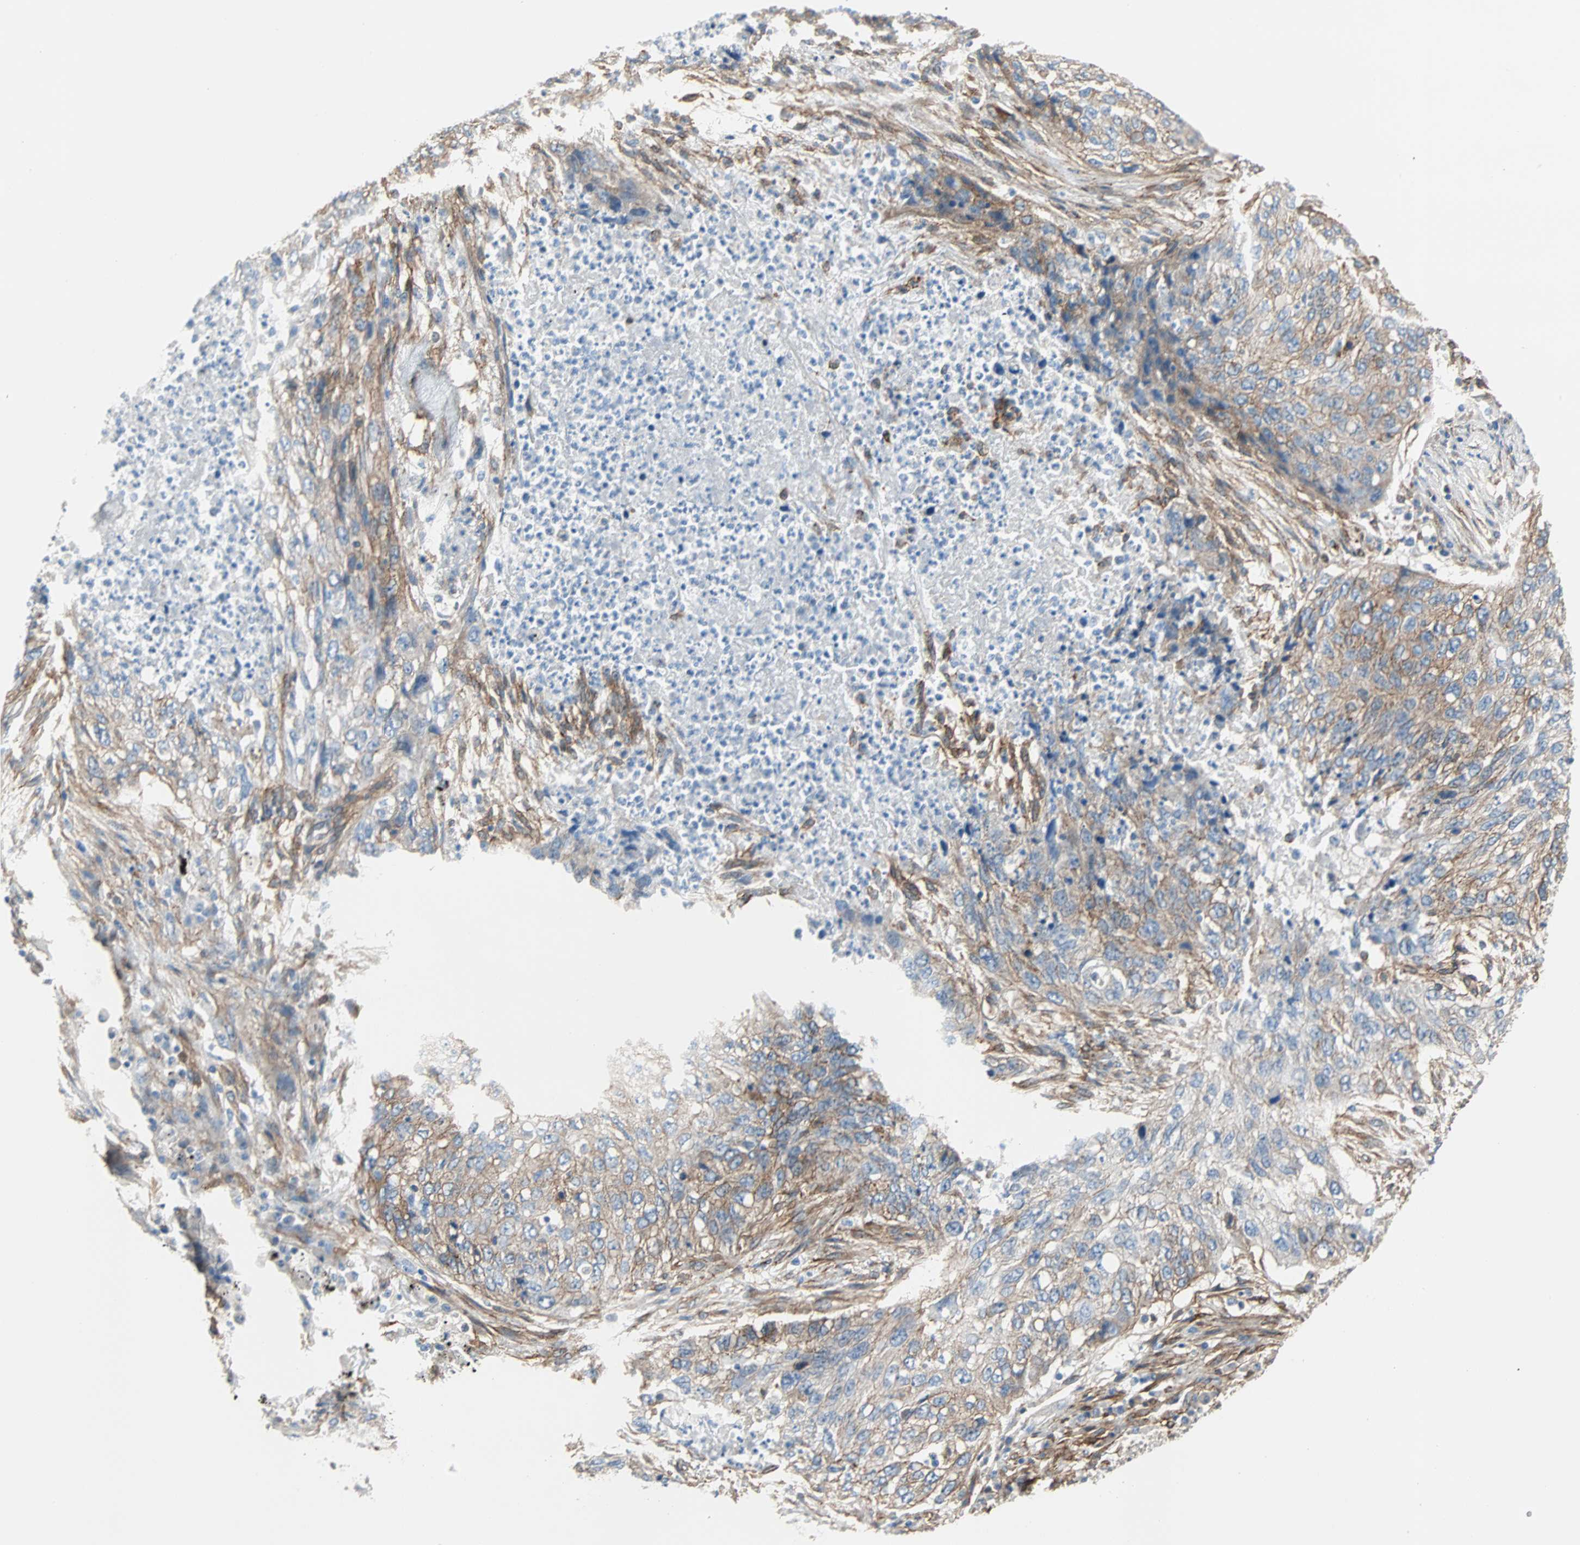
{"staining": {"intensity": "moderate", "quantity": ">75%", "location": "cytoplasmic/membranous"}, "tissue": "lung cancer", "cell_type": "Tumor cells", "image_type": "cancer", "snomed": [{"axis": "morphology", "description": "Squamous cell carcinoma, NOS"}, {"axis": "topography", "description": "Lung"}], "caption": "IHC of lung squamous cell carcinoma displays medium levels of moderate cytoplasmic/membranous positivity in about >75% of tumor cells.", "gene": "EPB41L2", "patient": {"sex": "female", "age": 63}}